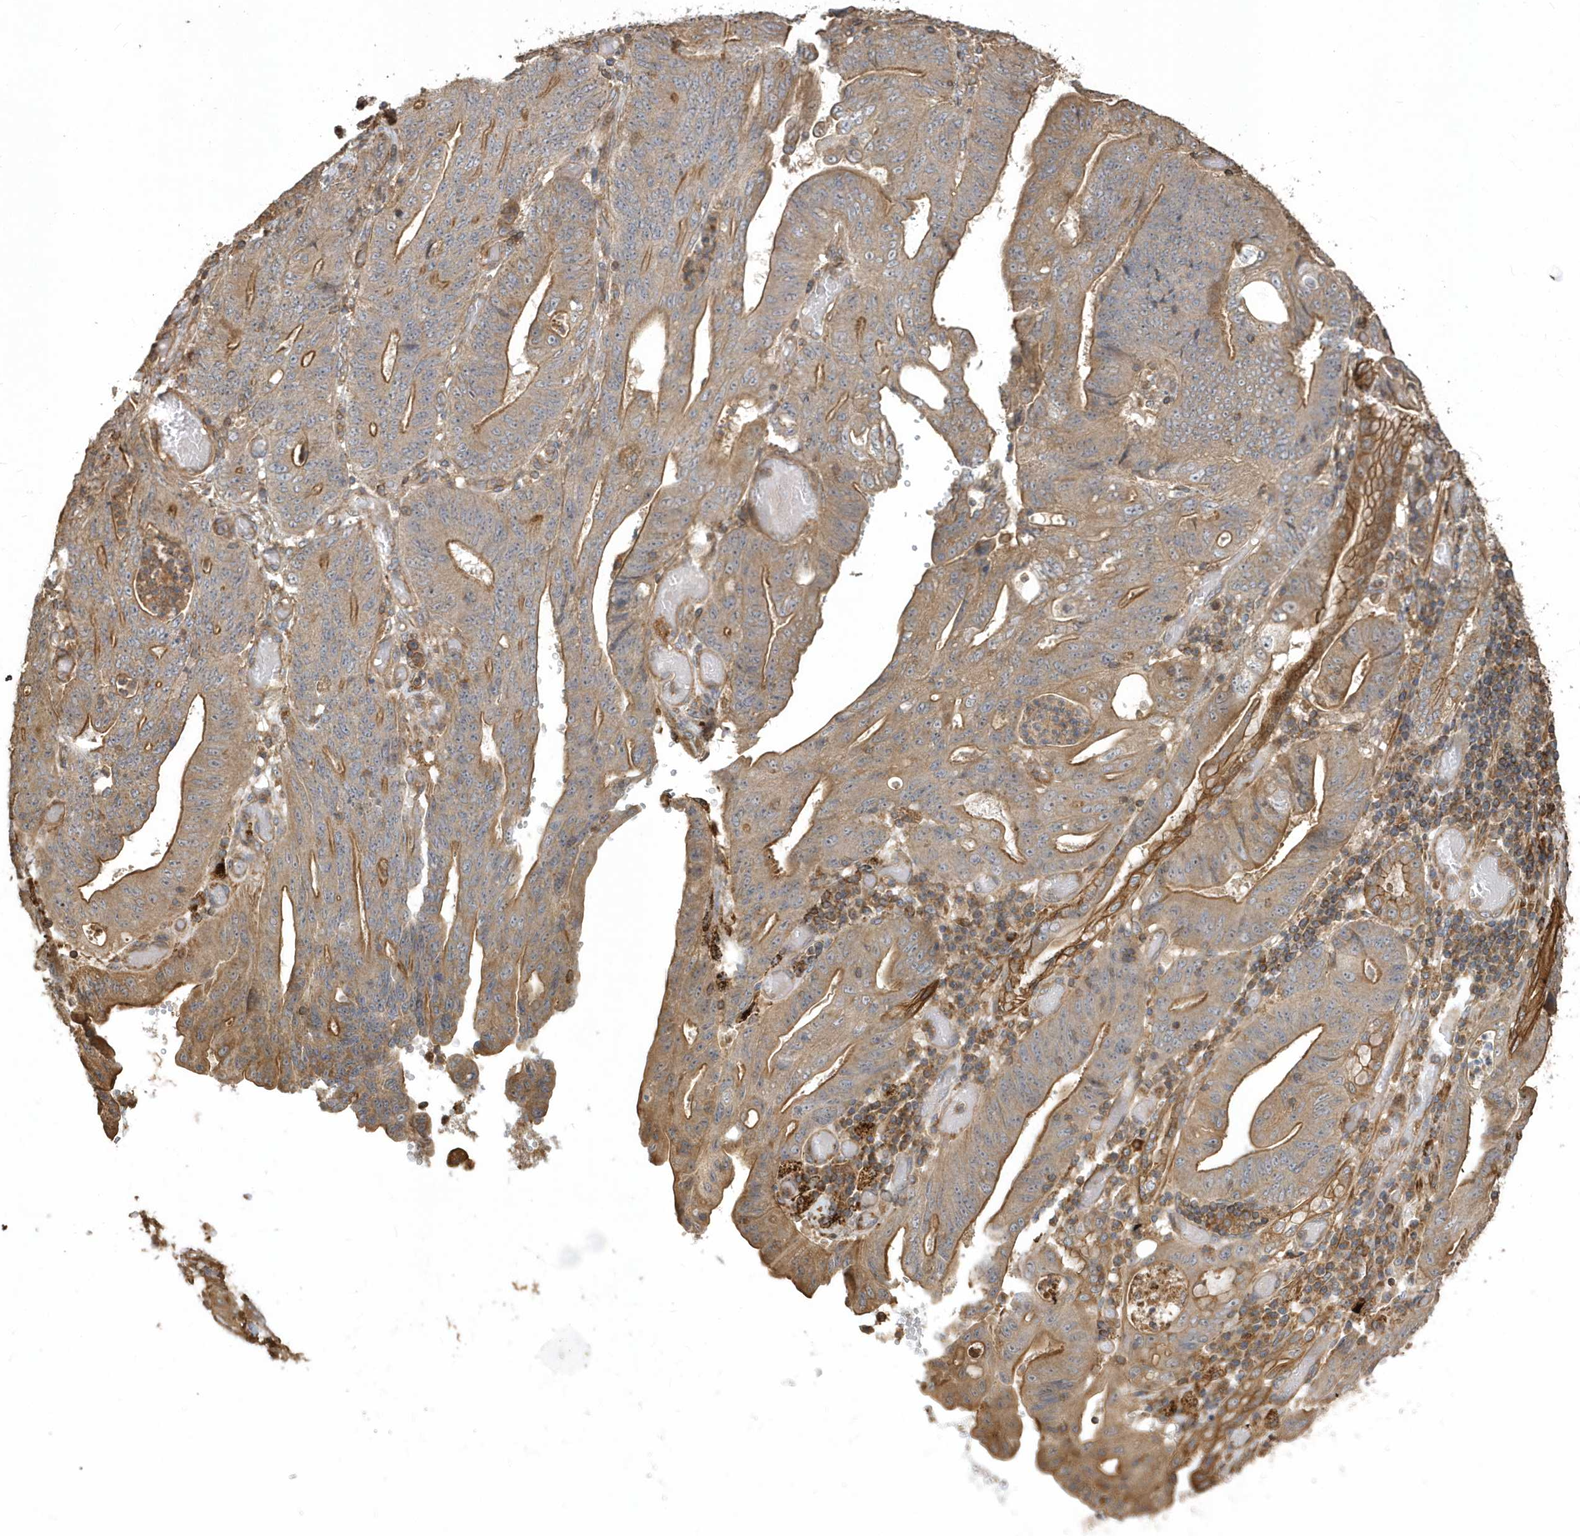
{"staining": {"intensity": "moderate", "quantity": ">75%", "location": "cytoplasmic/membranous"}, "tissue": "stomach cancer", "cell_type": "Tumor cells", "image_type": "cancer", "snomed": [{"axis": "morphology", "description": "Adenocarcinoma, NOS"}, {"axis": "topography", "description": "Stomach"}], "caption": "Protein expression analysis of stomach adenocarcinoma demonstrates moderate cytoplasmic/membranous positivity in about >75% of tumor cells. The staining is performed using DAB (3,3'-diaminobenzidine) brown chromogen to label protein expression. The nuclei are counter-stained blue using hematoxylin.", "gene": "SENP8", "patient": {"sex": "female", "age": 73}}